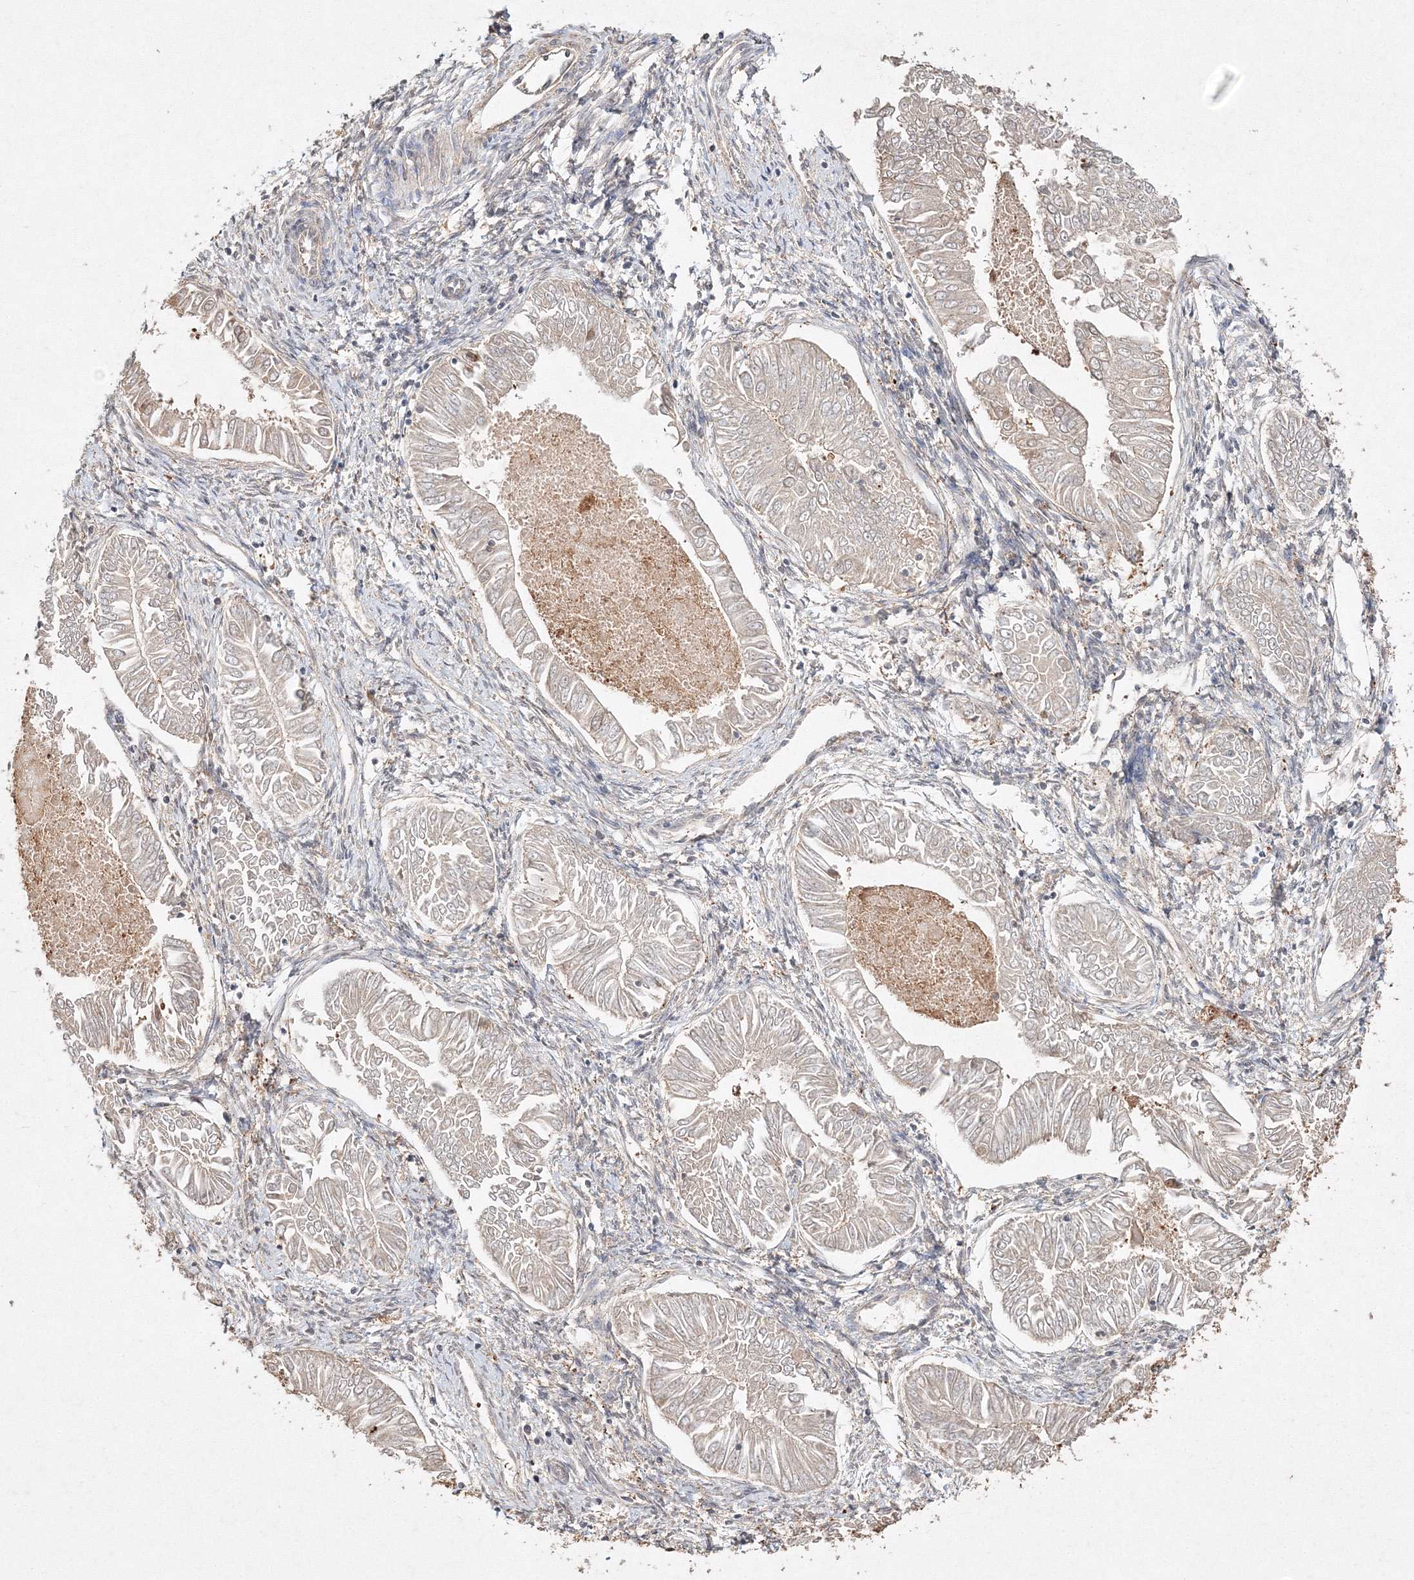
{"staining": {"intensity": "weak", "quantity": "<25%", "location": "cytoplasmic/membranous"}, "tissue": "endometrial cancer", "cell_type": "Tumor cells", "image_type": "cancer", "snomed": [{"axis": "morphology", "description": "Adenocarcinoma, NOS"}, {"axis": "topography", "description": "Endometrium"}], "caption": "Immunohistochemical staining of human endometrial adenocarcinoma reveals no significant positivity in tumor cells.", "gene": "S100A11", "patient": {"sex": "female", "age": 53}}